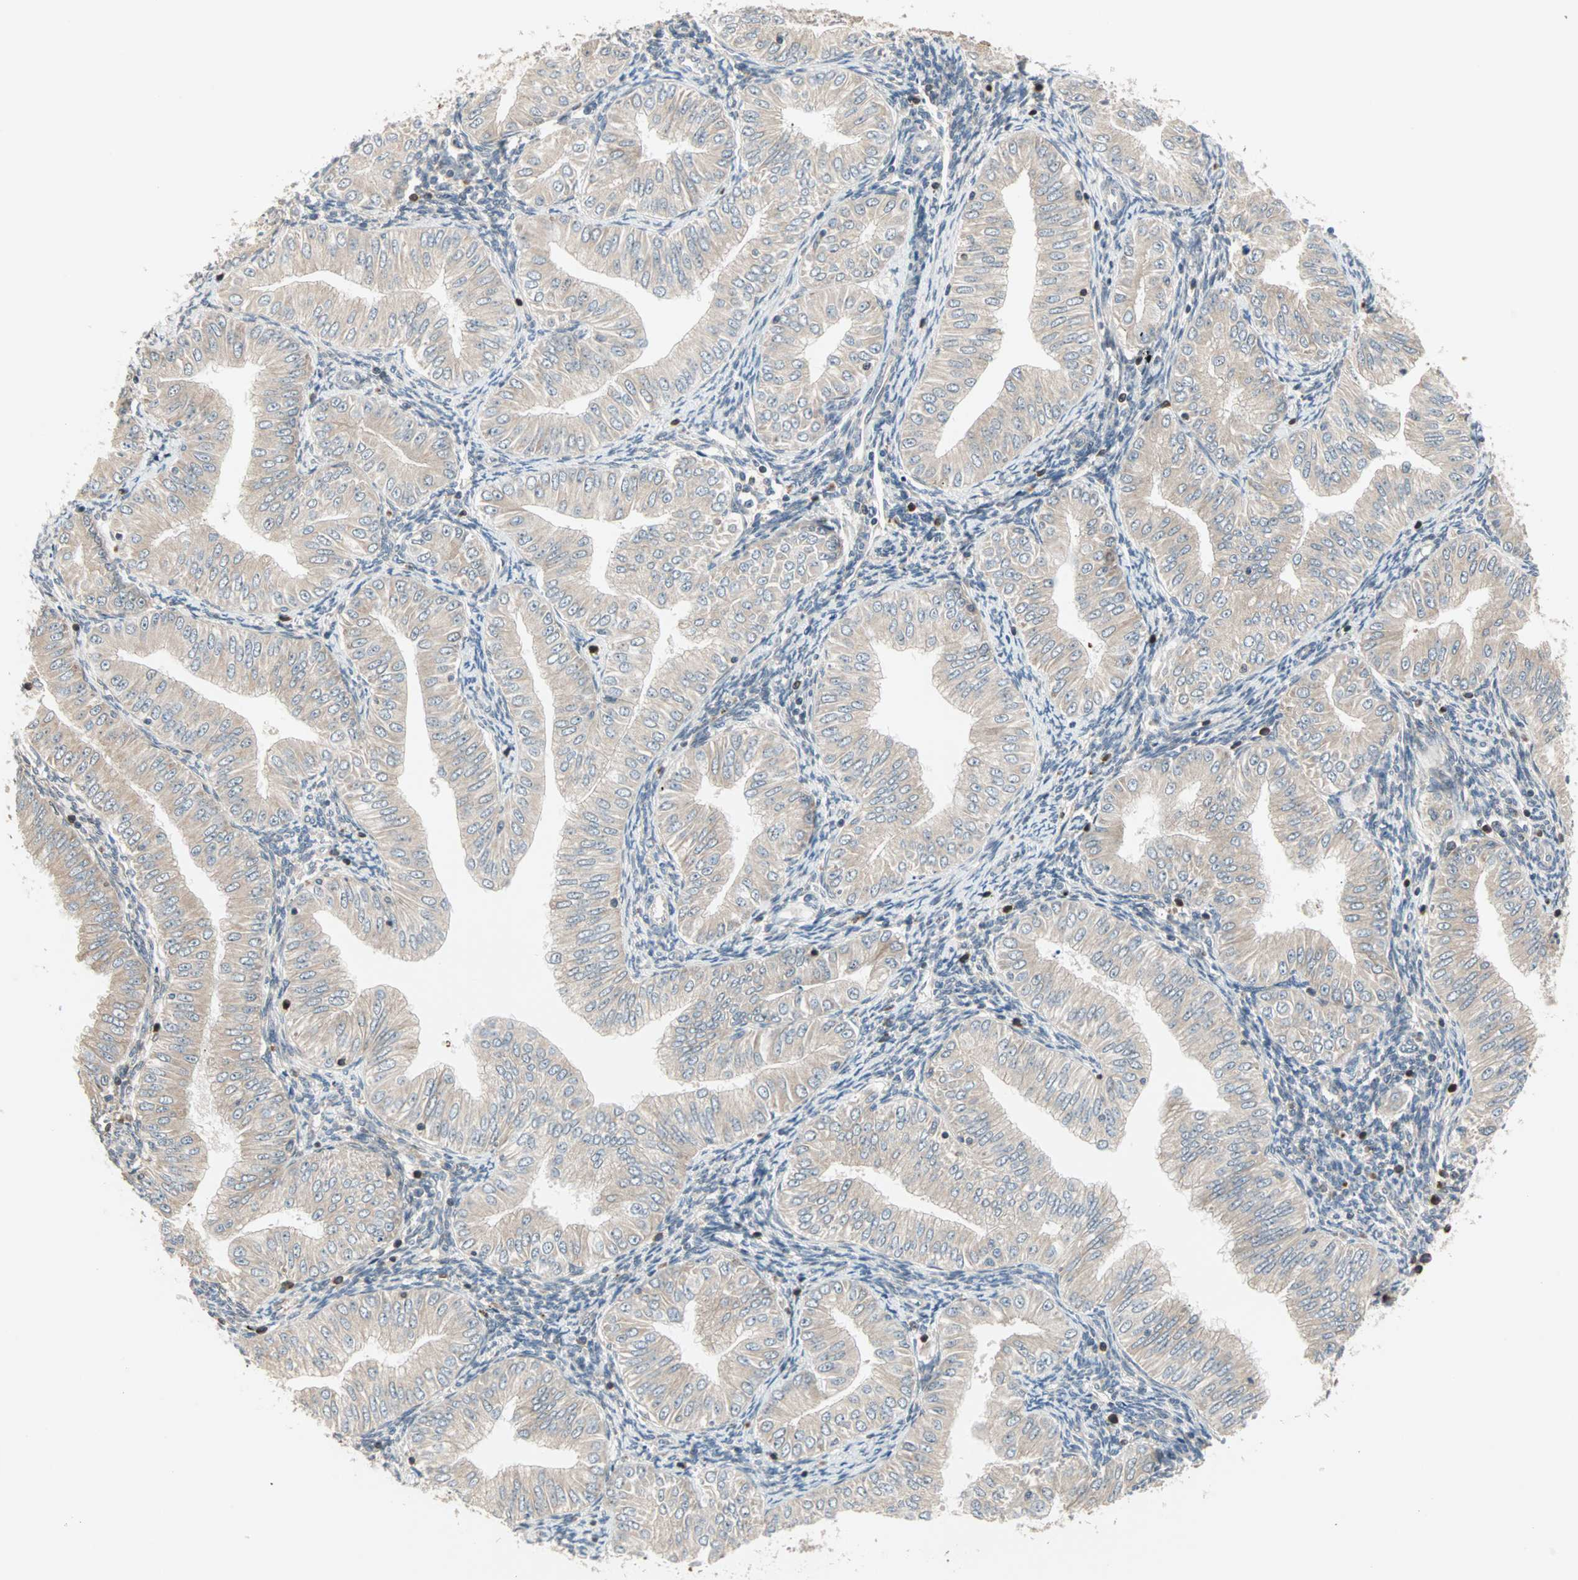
{"staining": {"intensity": "weak", "quantity": ">75%", "location": "cytoplasmic/membranous"}, "tissue": "endometrial cancer", "cell_type": "Tumor cells", "image_type": "cancer", "snomed": [{"axis": "morphology", "description": "Normal tissue, NOS"}, {"axis": "morphology", "description": "Adenocarcinoma, NOS"}, {"axis": "topography", "description": "Endometrium"}], "caption": "High-power microscopy captured an immunohistochemistry image of endometrial adenocarcinoma, revealing weak cytoplasmic/membranous expression in about >75% of tumor cells.", "gene": "SAR1A", "patient": {"sex": "female", "age": 53}}